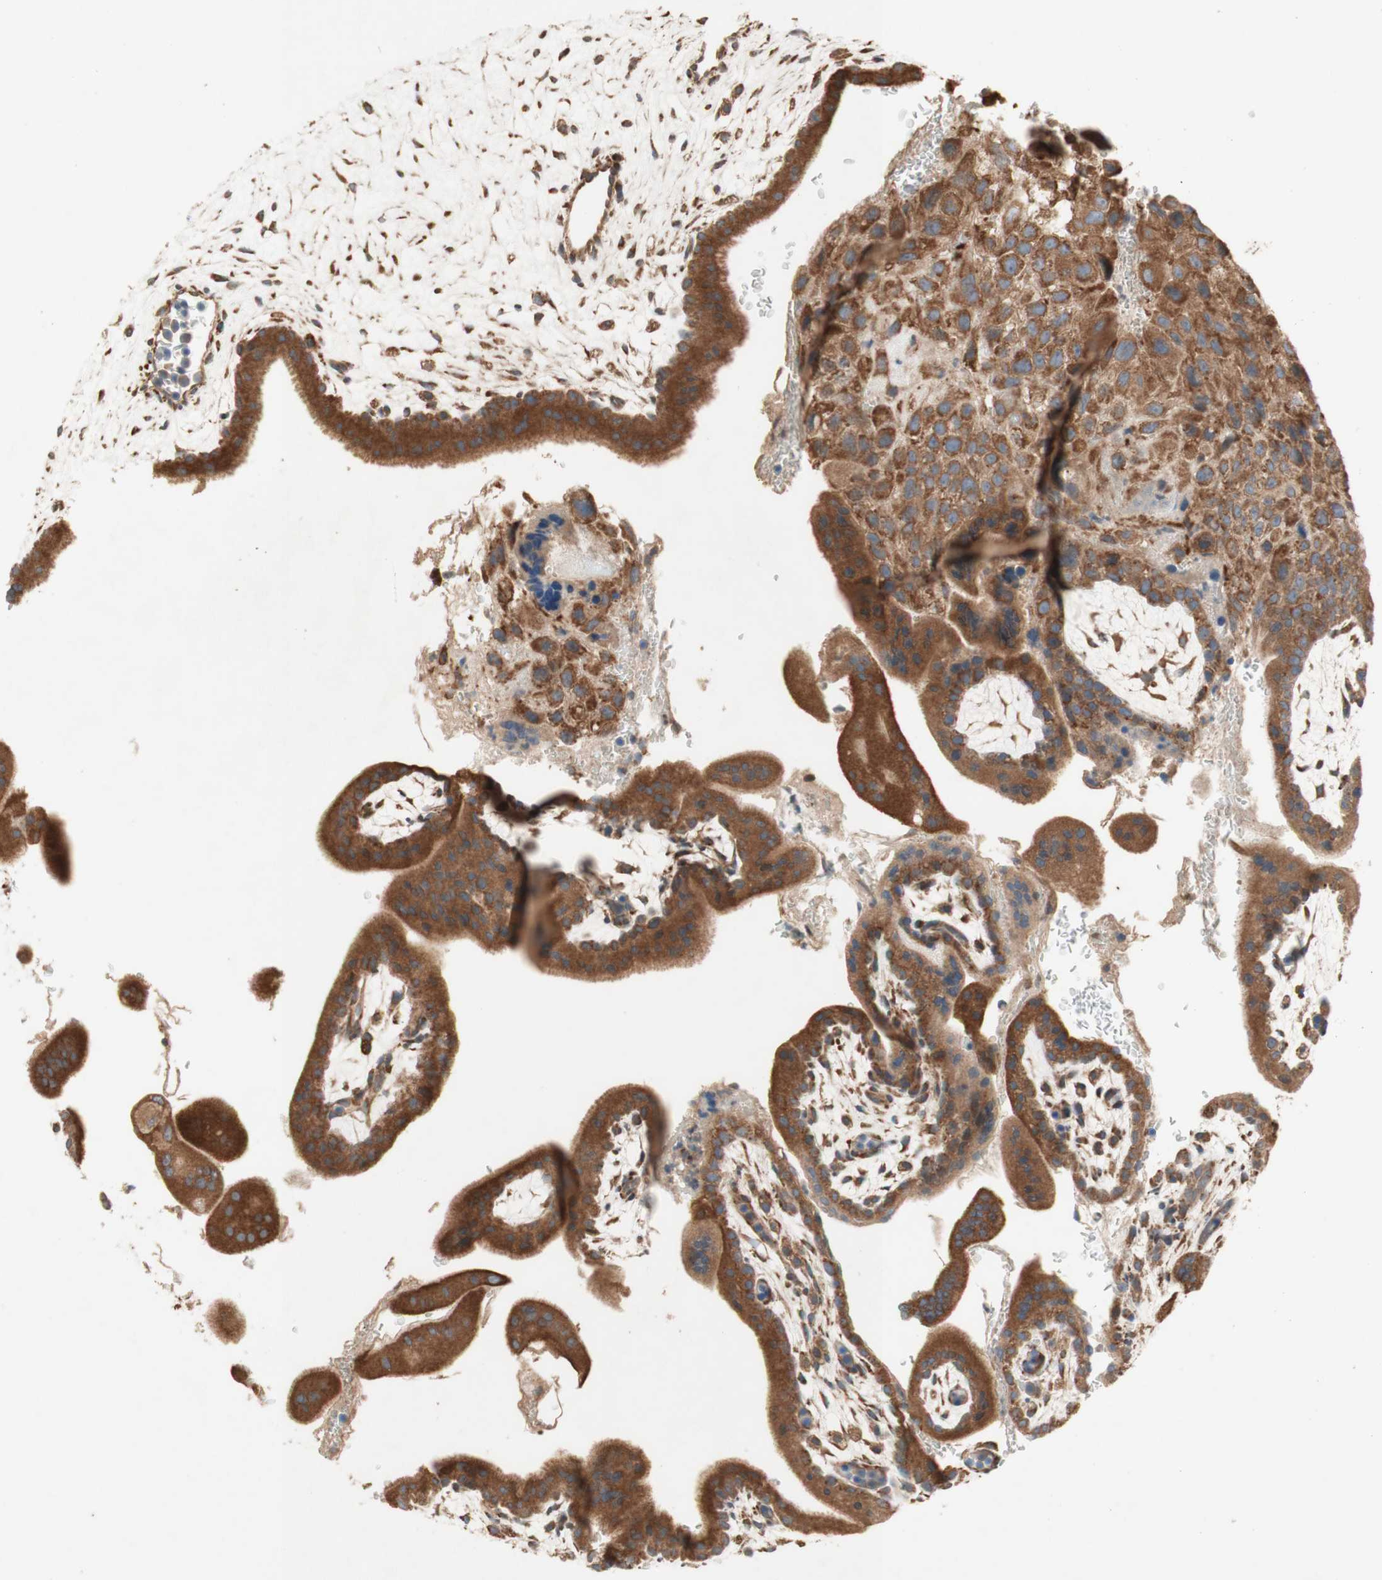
{"staining": {"intensity": "moderate", "quantity": ">75%", "location": "cytoplasmic/membranous"}, "tissue": "placenta", "cell_type": "Decidual cells", "image_type": "normal", "snomed": [{"axis": "morphology", "description": "Normal tissue, NOS"}, {"axis": "topography", "description": "Placenta"}], "caption": "Approximately >75% of decidual cells in normal placenta display moderate cytoplasmic/membranous protein positivity as visualized by brown immunohistochemical staining.", "gene": "SOCS2", "patient": {"sex": "female", "age": 35}}